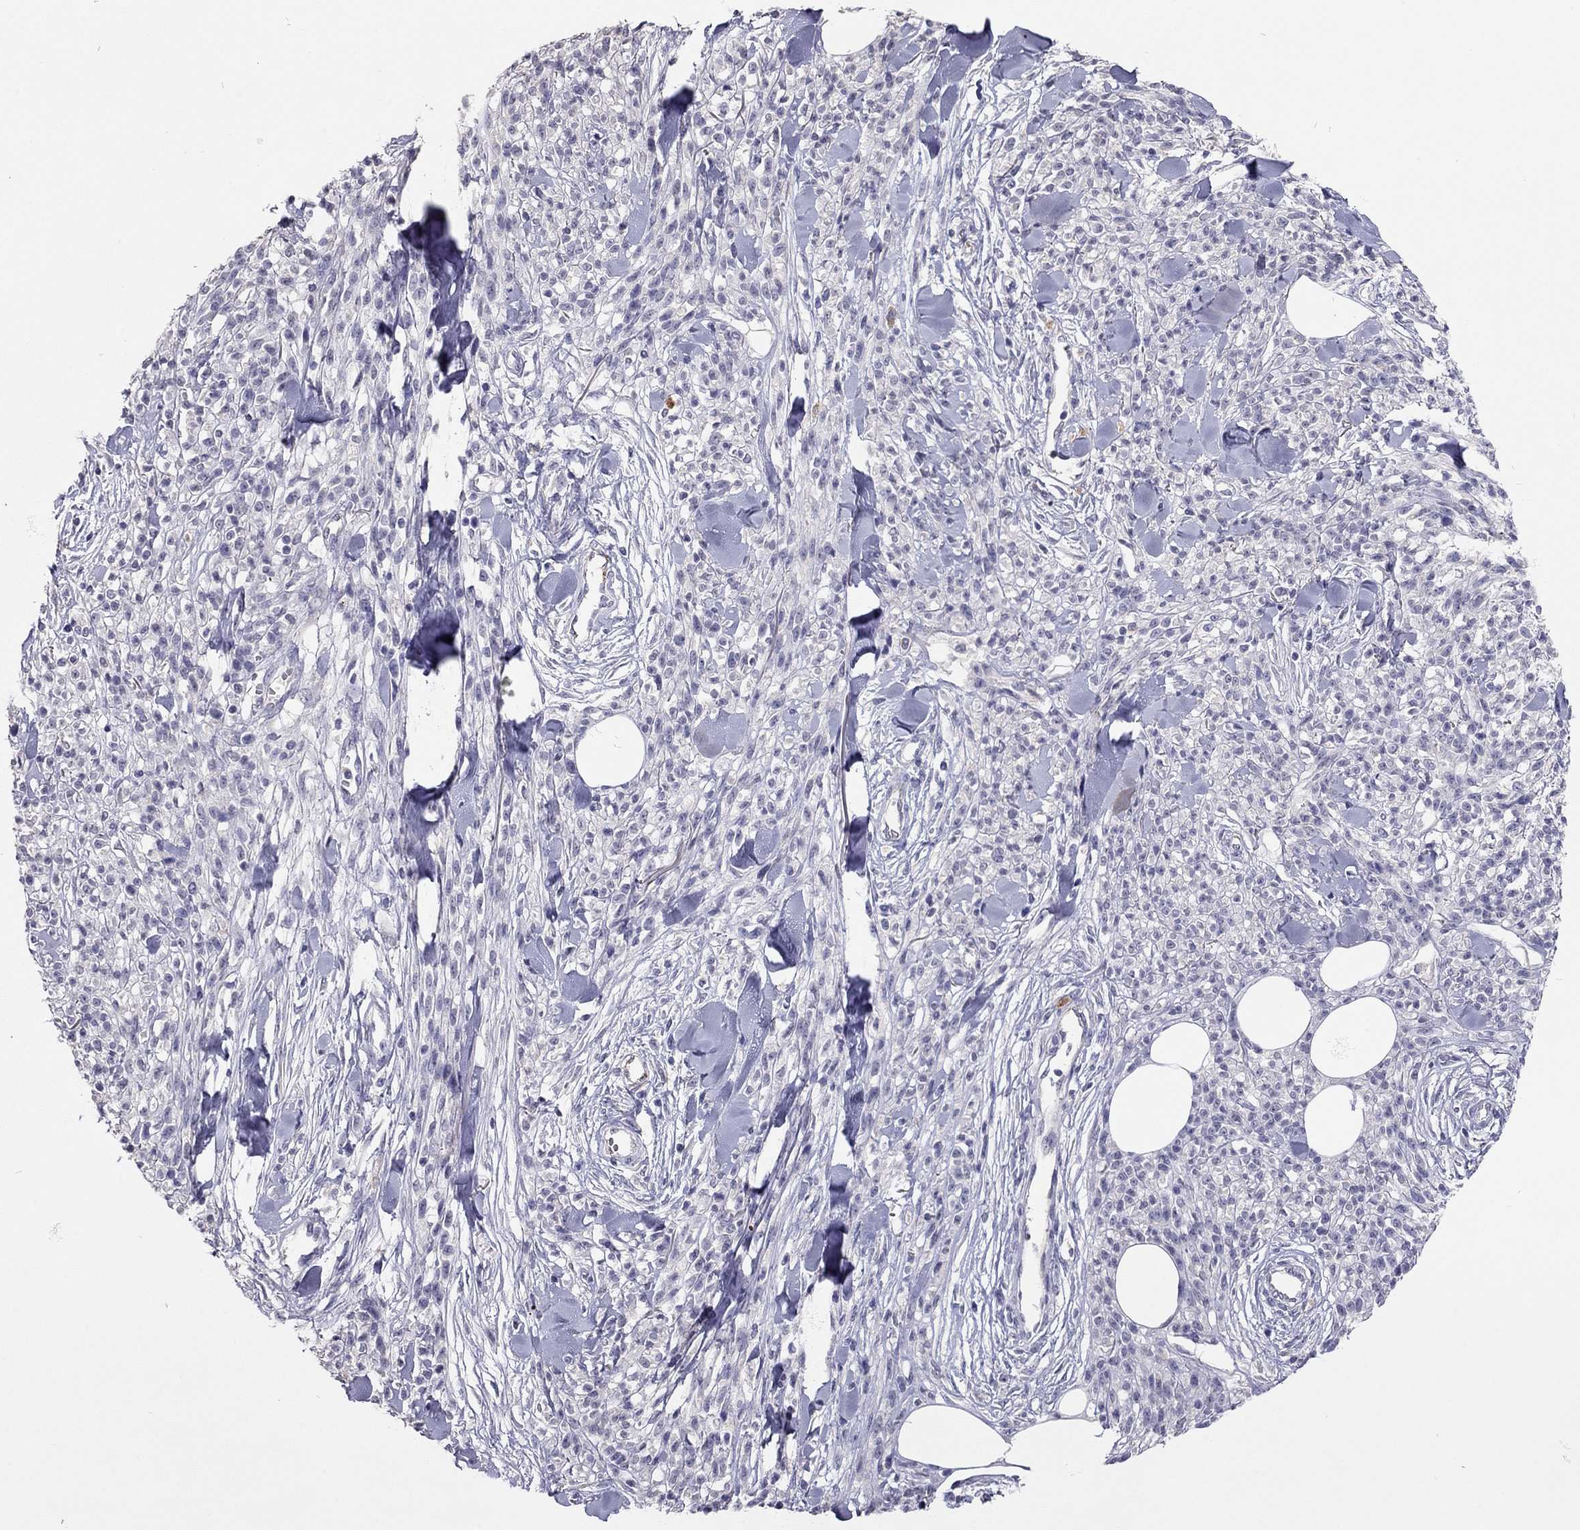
{"staining": {"intensity": "negative", "quantity": "none", "location": "none"}, "tissue": "melanoma", "cell_type": "Tumor cells", "image_type": "cancer", "snomed": [{"axis": "morphology", "description": "Malignant melanoma, NOS"}, {"axis": "topography", "description": "Skin"}, {"axis": "topography", "description": "Skin of trunk"}], "caption": "This is a image of IHC staining of malignant melanoma, which shows no positivity in tumor cells.", "gene": "SCARB1", "patient": {"sex": "male", "age": 74}}